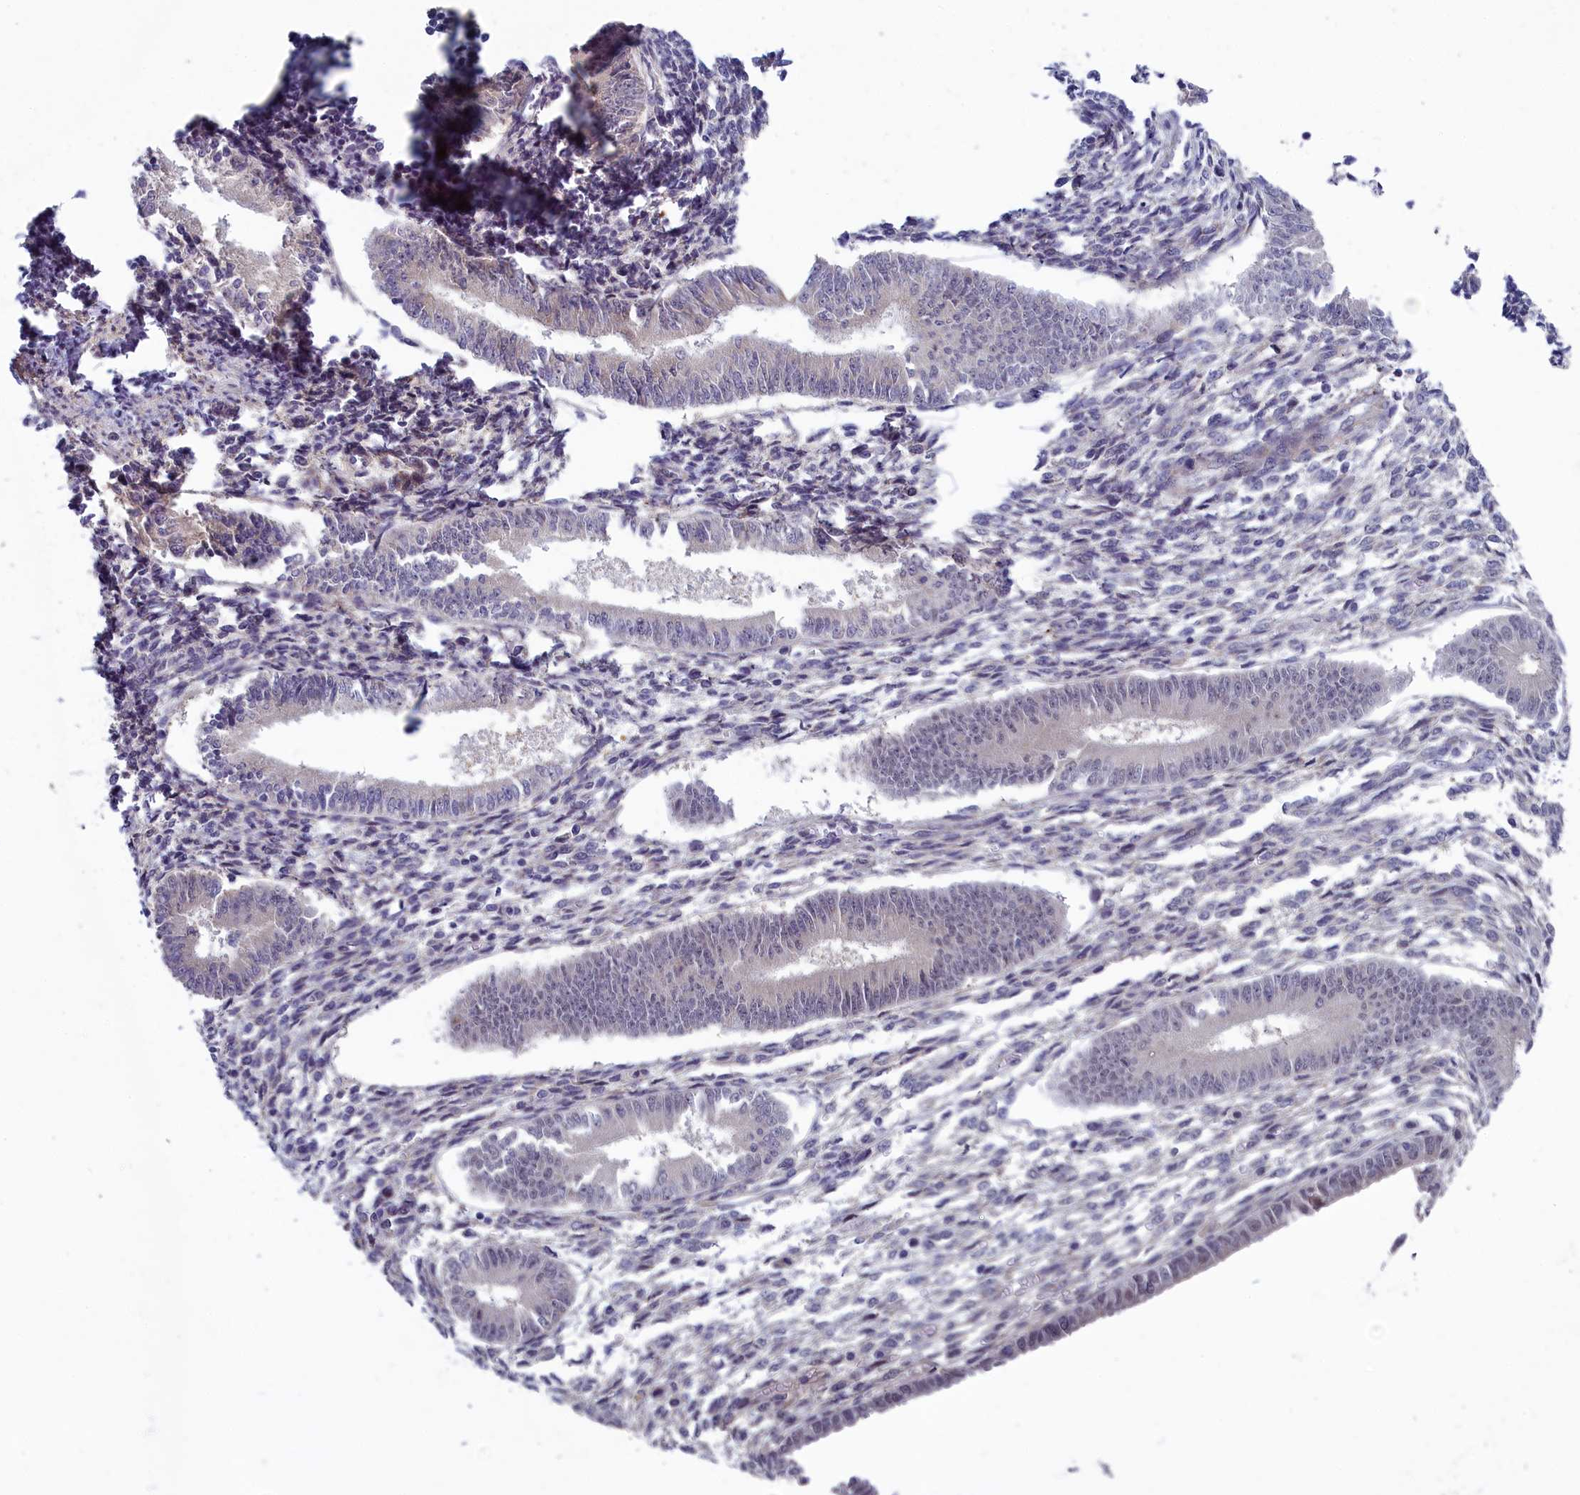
{"staining": {"intensity": "negative", "quantity": "none", "location": "none"}, "tissue": "endometrium", "cell_type": "Cells in endometrial stroma", "image_type": "normal", "snomed": [{"axis": "morphology", "description": "Normal tissue, NOS"}, {"axis": "topography", "description": "Uterus"}, {"axis": "topography", "description": "Endometrium"}], "caption": "The histopathology image exhibits no staining of cells in endometrial stroma in unremarkable endometrium.", "gene": "CNEP1R1", "patient": {"sex": "female", "age": 48}}